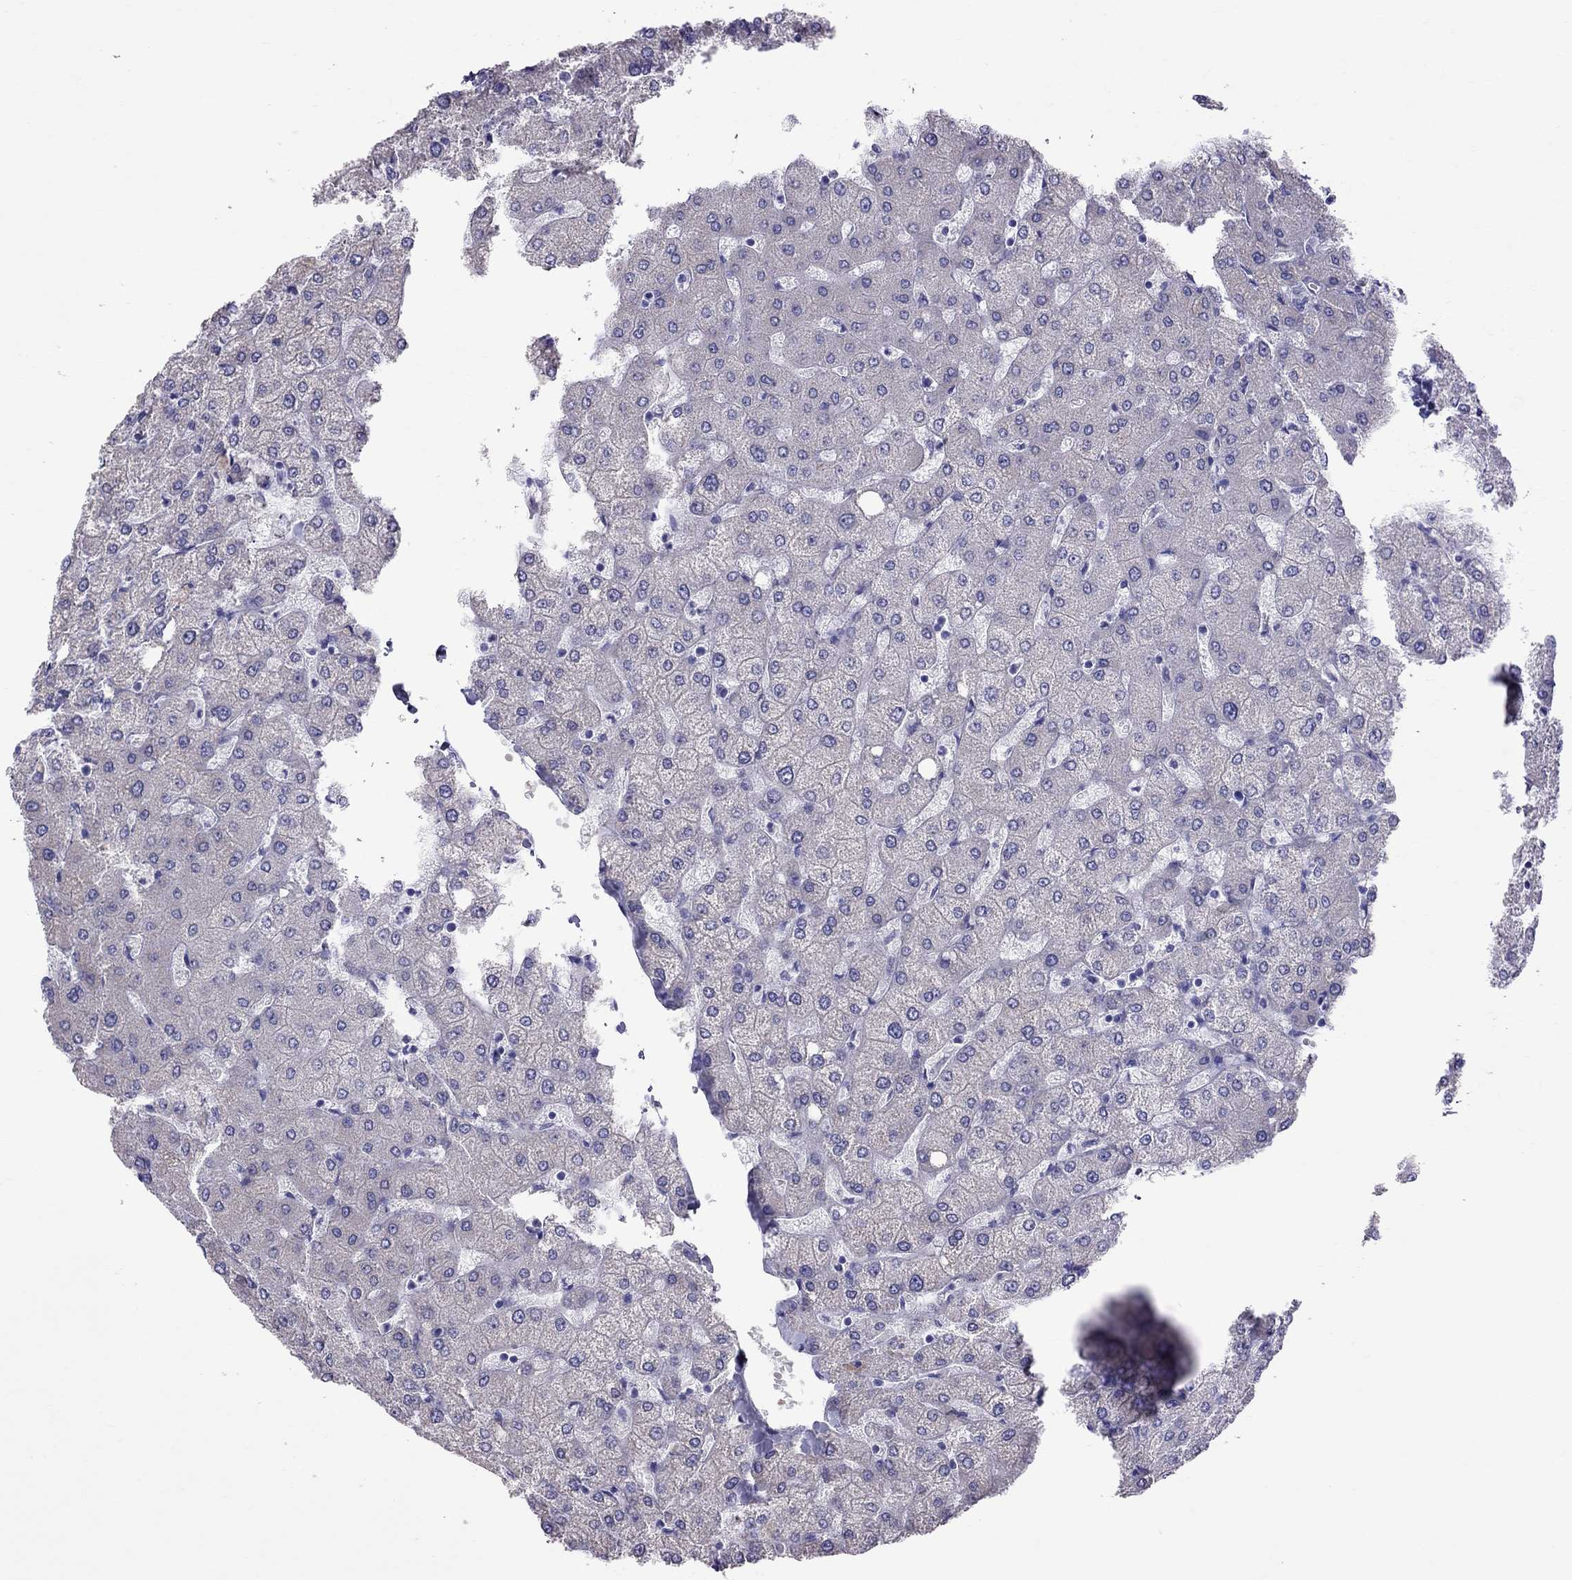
{"staining": {"intensity": "negative", "quantity": "none", "location": "none"}, "tissue": "liver", "cell_type": "Cholangiocytes", "image_type": "normal", "snomed": [{"axis": "morphology", "description": "Normal tissue, NOS"}, {"axis": "topography", "description": "Liver"}], "caption": "Immunohistochemistry histopathology image of normal liver stained for a protein (brown), which displays no positivity in cholangiocytes.", "gene": "TTLL13", "patient": {"sex": "female", "age": 54}}